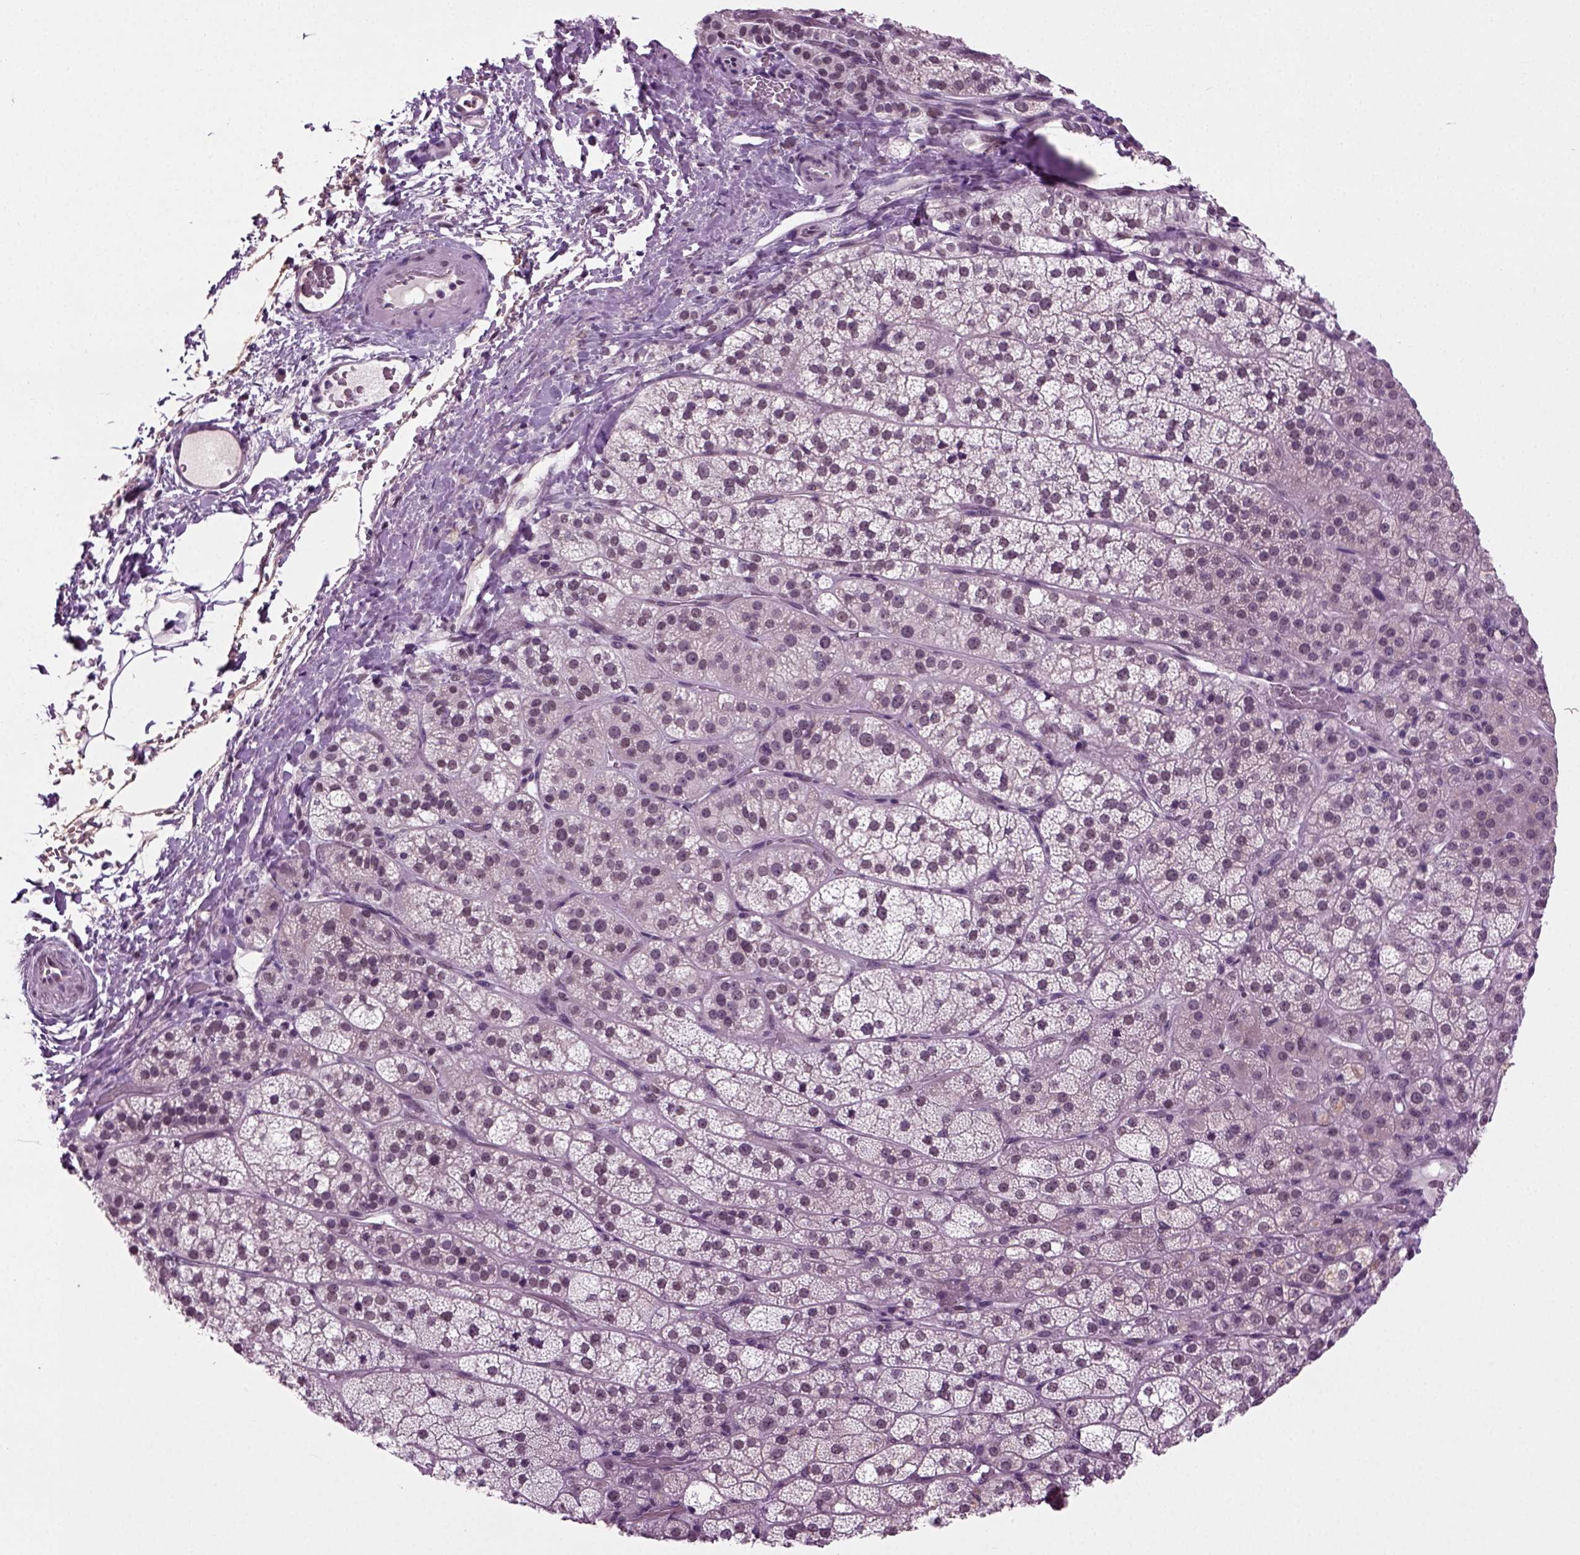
{"staining": {"intensity": "weak", "quantity": "<25%", "location": "nuclear"}, "tissue": "adrenal gland", "cell_type": "Glandular cells", "image_type": "normal", "snomed": [{"axis": "morphology", "description": "Normal tissue, NOS"}, {"axis": "topography", "description": "Adrenal gland"}], "caption": "The image displays no significant positivity in glandular cells of adrenal gland.", "gene": "RCOR3", "patient": {"sex": "female", "age": 60}}